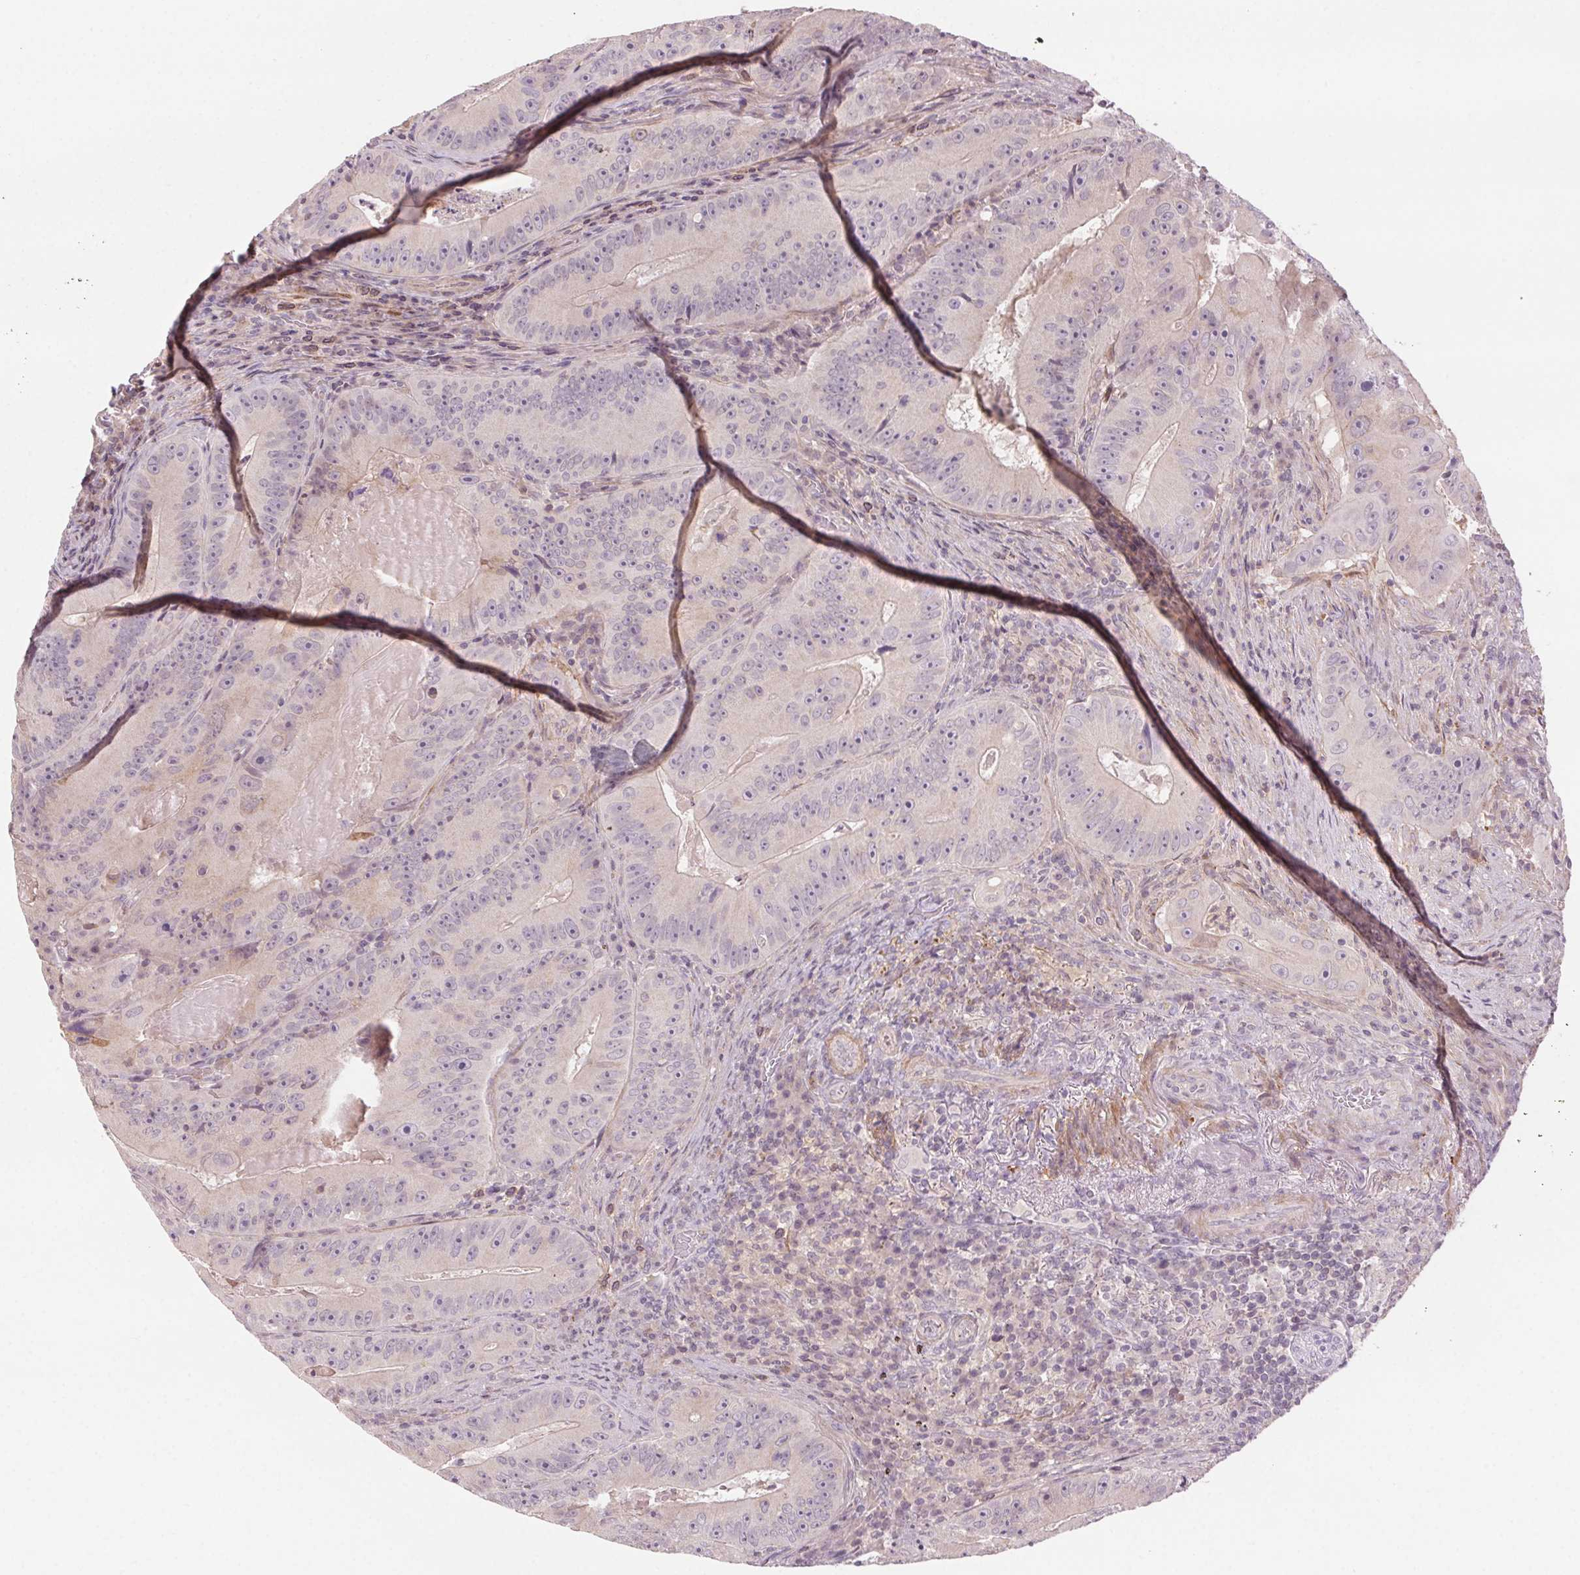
{"staining": {"intensity": "negative", "quantity": "none", "location": "none"}, "tissue": "colorectal cancer", "cell_type": "Tumor cells", "image_type": "cancer", "snomed": [{"axis": "morphology", "description": "Adenocarcinoma, NOS"}, {"axis": "topography", "description": "Colon"}], "caption": "Protein analysis of colorectal cancer demonstrates no significant expression in tumor cells. (DAB immunohistochemistry (IHC), high magnification).", "gene": "HHLA2", "patient": {"sex": "female", "age": 86}}